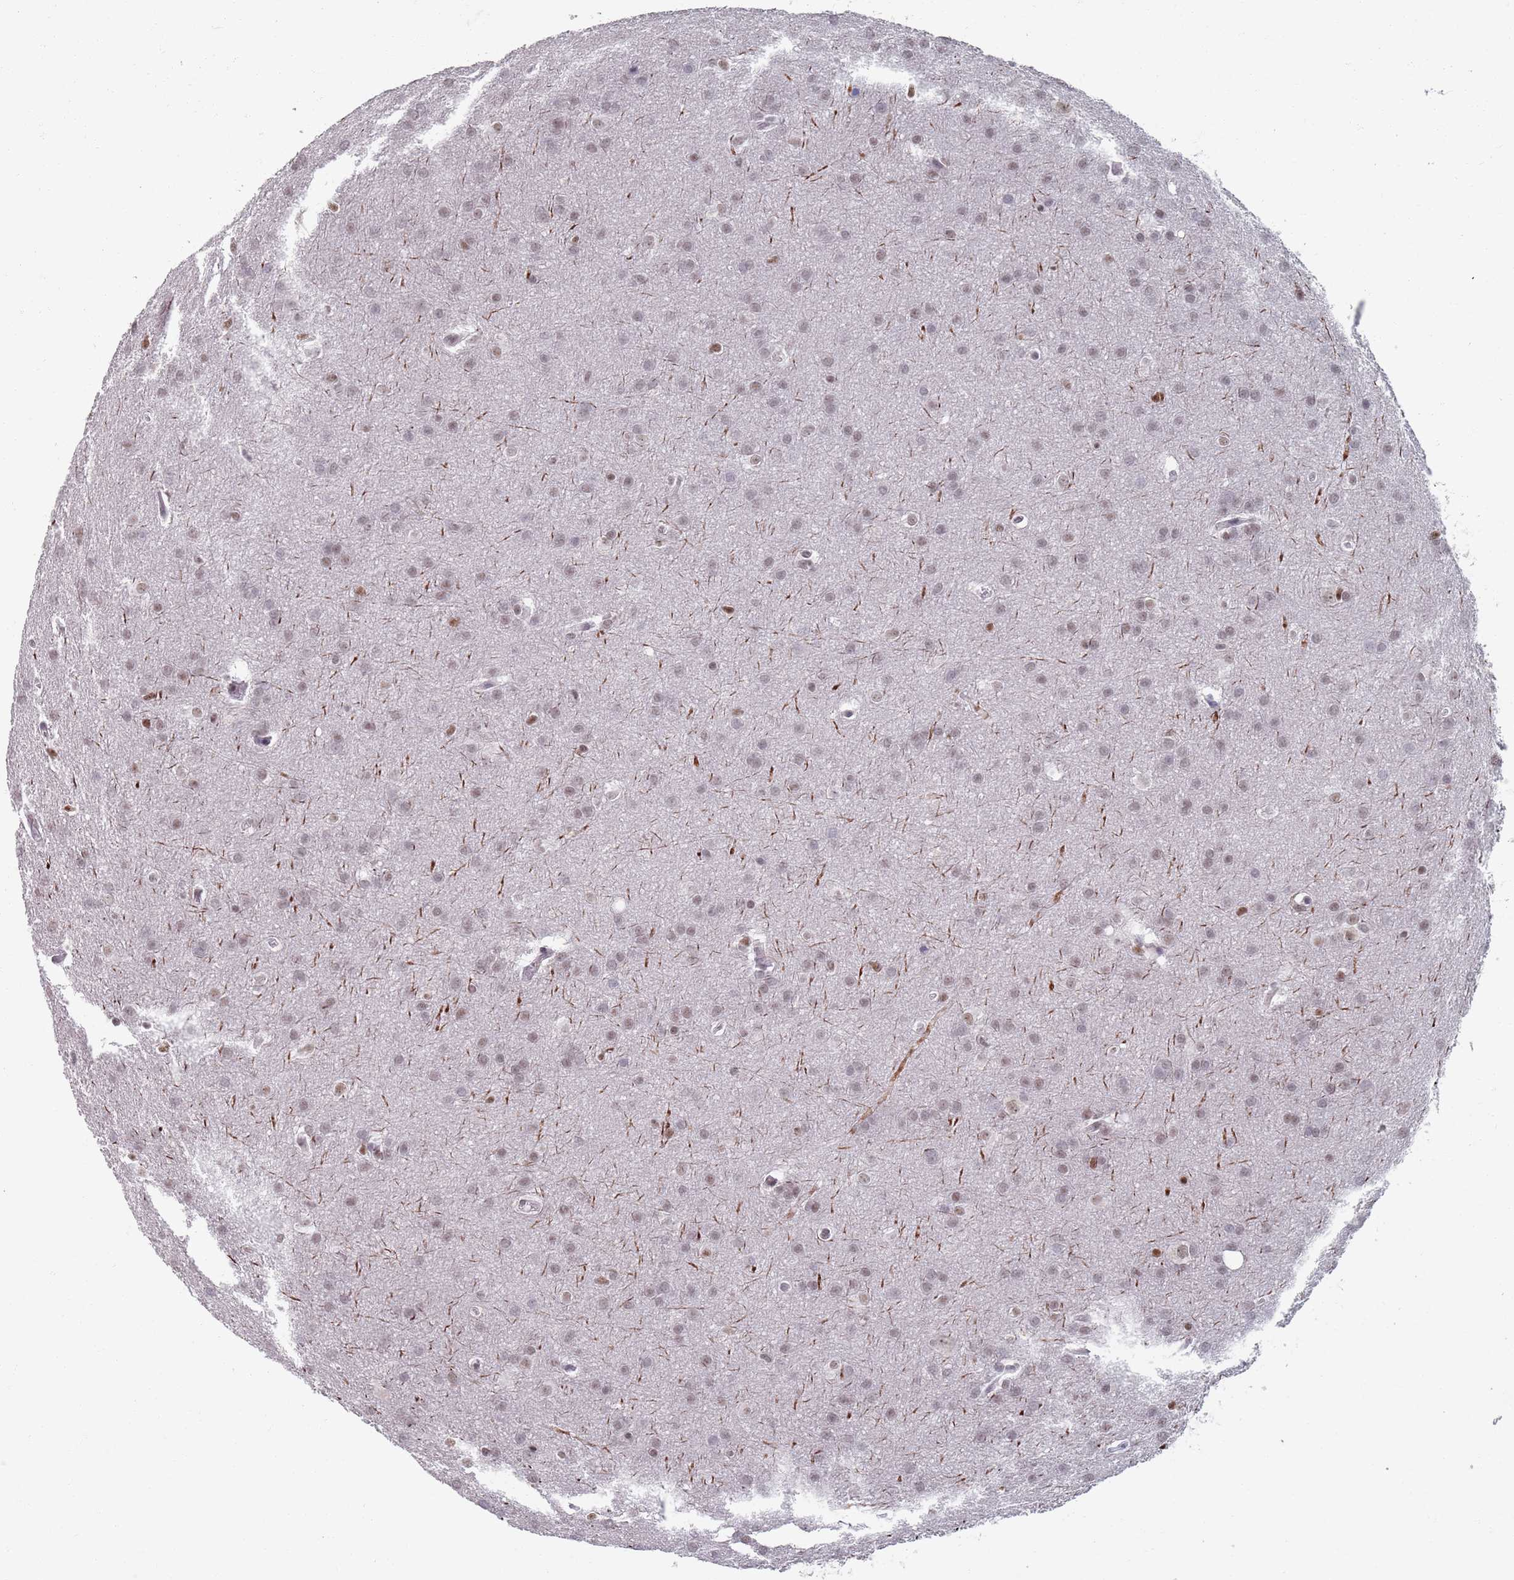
{"staining": {"intensity": "weak", "quantity": "25%-75%", "location": "nuclear"}, "tissue": "glioma", "cell_type": "Tumor cells", "image_type": "cancer", "snomed": [{"axis": "morphology", "description": "Glioma, malignant, Low grade"}, {"axis": "topography", "description": "Brain"}], "caption": "The image exhibits staining of low-grade glioma (malignant), revealing weak nuclear protein staining (brown color) within tumor cells.", "gene": "SAMD1", "patient": {"sex": "female", "age": 32}}